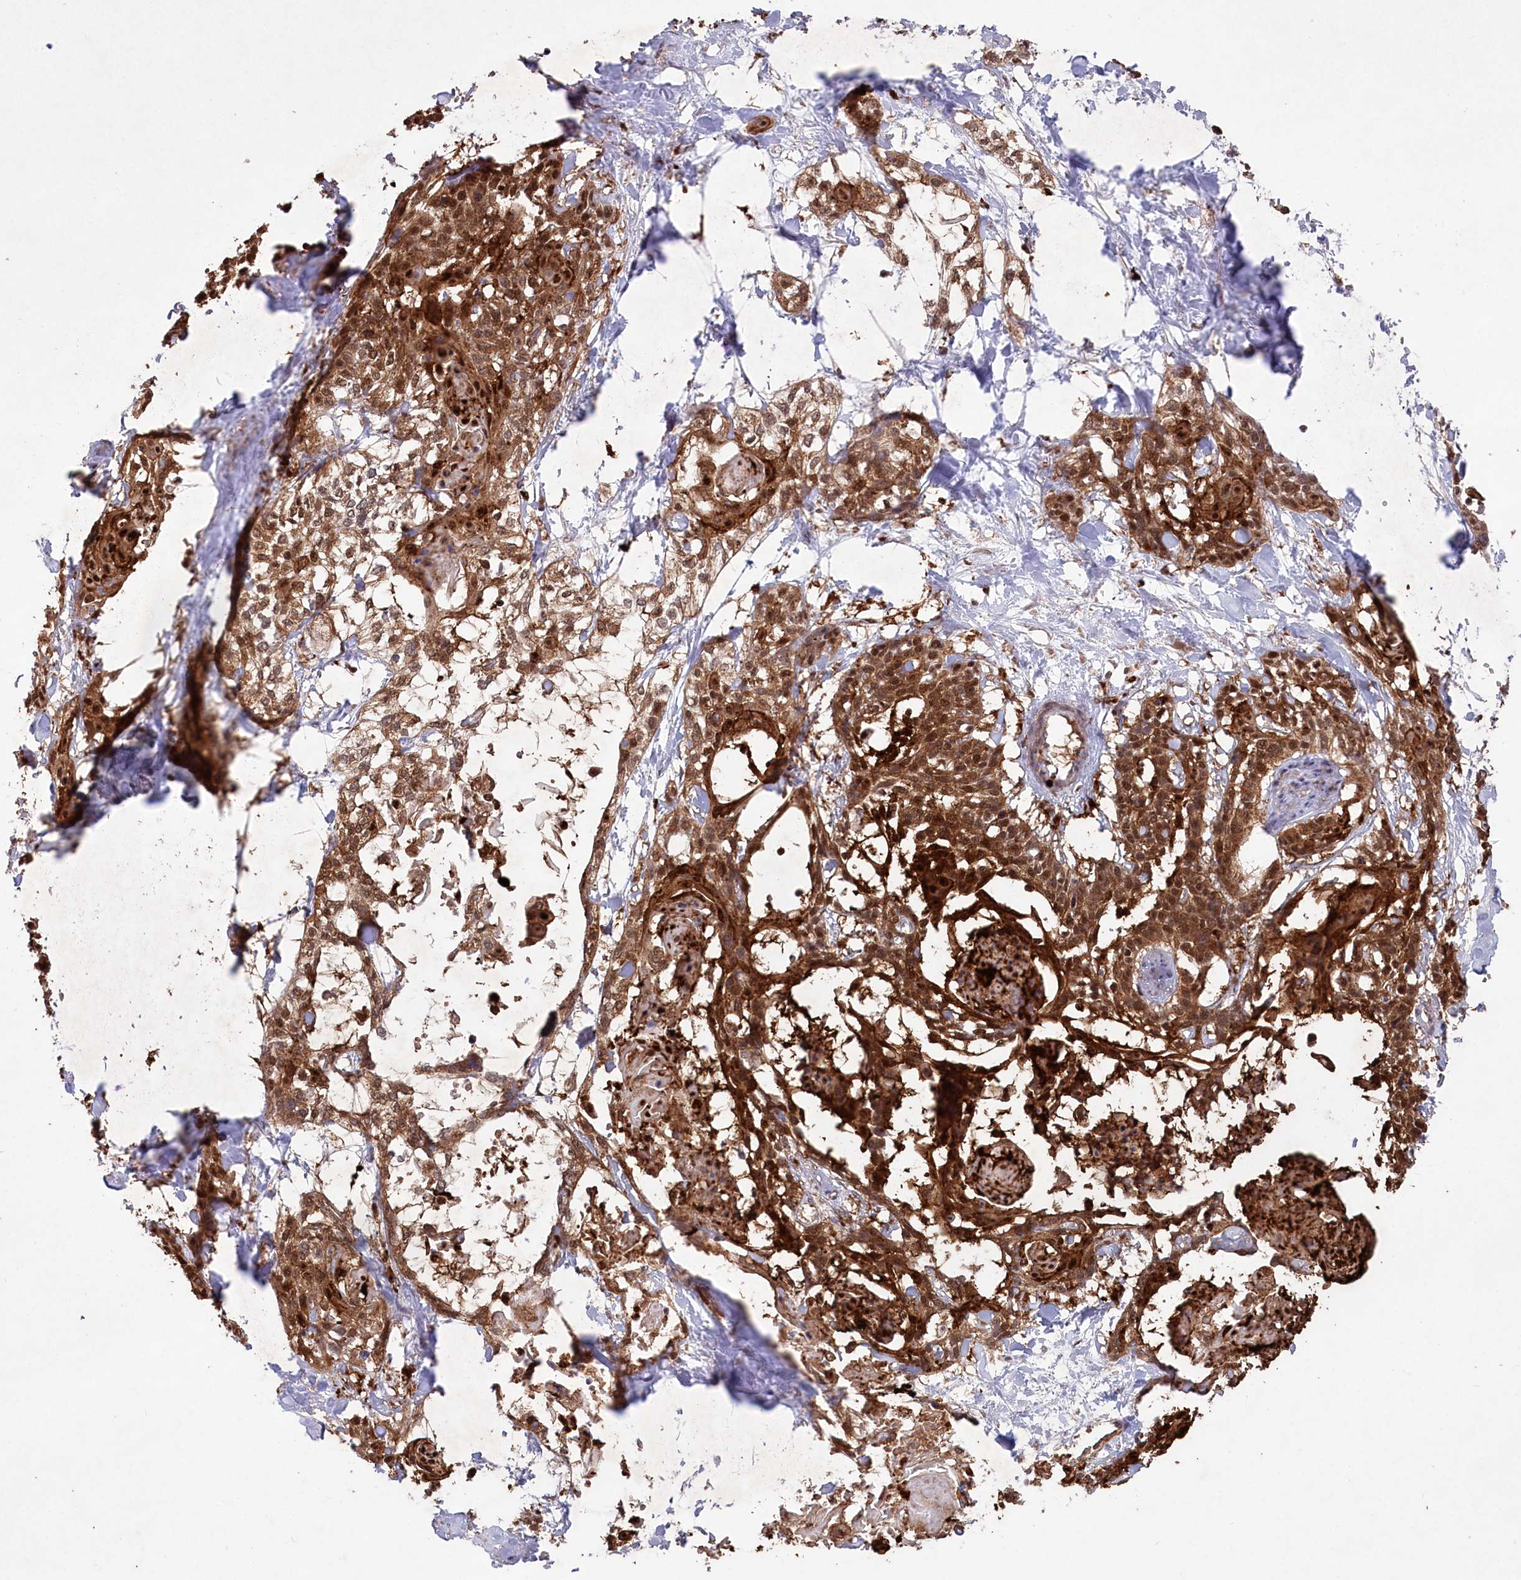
{"staining": {"intensity": "strong", "quantity": ">75%", "location": "cytoplasmic/membranous,nuclear"}, "tissue": "cervical cancer", "cell_type": "Tumor cells", "image_type": "cancer", "snomed": [{"axis": "morphology", "description": "Squamous cell carcinoma, NOS"}, {"axis": "topography", "description": "Cervix"}], "caption": "Immunohistochemistry histopathology image of cervical cancer (squamous cell carcinoma) stained for a protein (brown), which shows high levels of strong cytoplasmic/membranous and nuclear expression in about >75% of tumor cells.", "gene": "LSG1", "patient": {"sex": "female", "age": 57}}